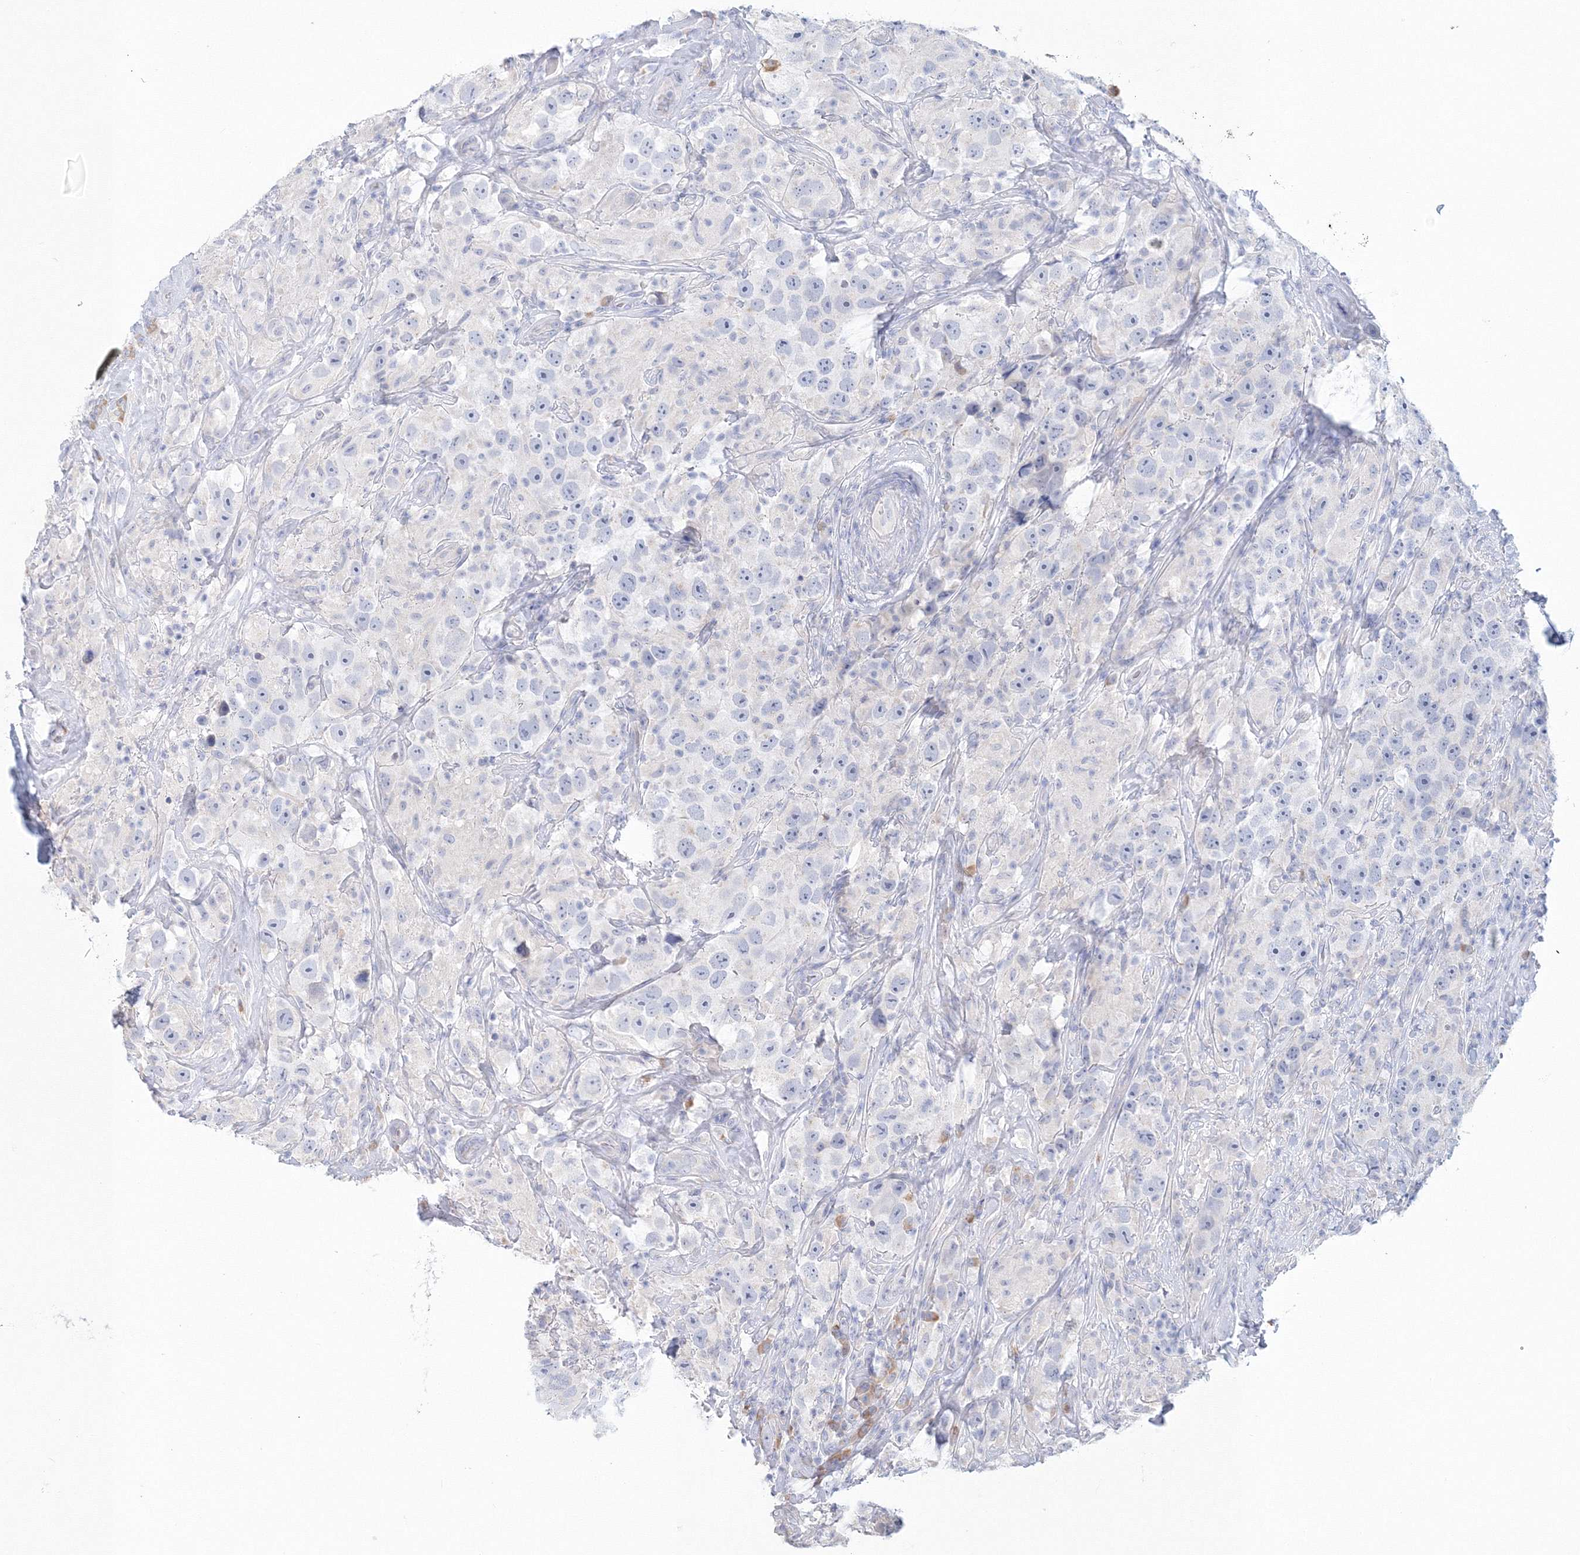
{"staining": {"intensity": "negative", "quantity": "none", "location": "none"}, "tissue": "testis cancer", "cell_type": "Tumor cells", "image_type": "cancer", "snomed": [{"axis": "morphology", "description": "Seminoma, NOS"}, {"axis": "topography", "description": "Testis"}], "caption": "DAB immunohistochemical staining of human testis seminoma reveals no significant positivity in tumor cells.", "gene": "VSIG1", "patient": {"sex": "male", "age": 49}}